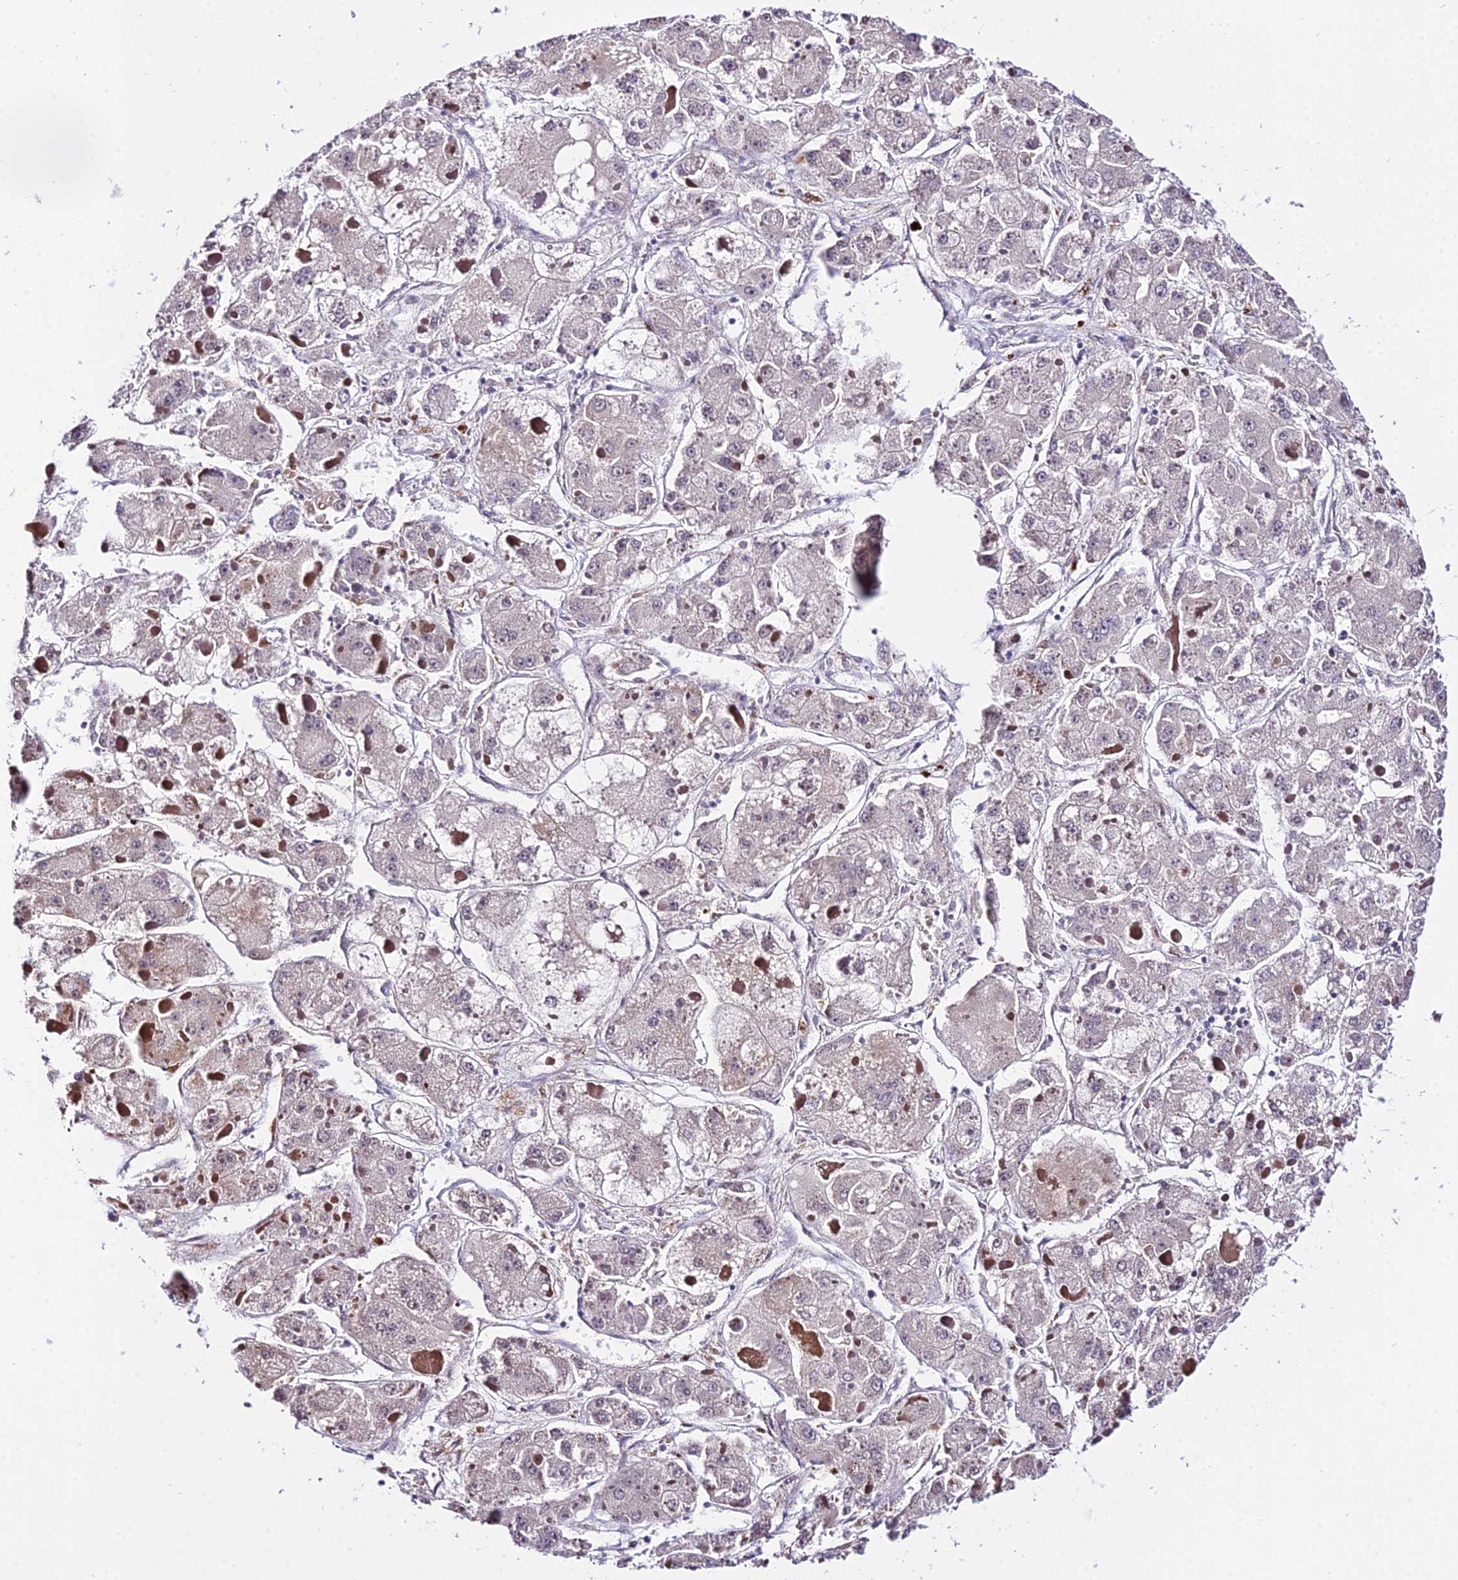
{"staining": {"intensity": "negative", "quantity": "none", "location": "none"}, "tissue": "liver cancer", "cell_type": "Tumor cells", "image_type": "cancer", "snomed": [{"axis": "morphology", "description": "Carcinoma, Hepatocellular, NOS"}, {"axis": "topography", "description": "Liver"}], "caption": "This is an immunohistochemistry (IHC) photomicrograph of liver cancer. There is no staining in tumor cells.", "gene": "POLR2I", "patient": {"sex": "female", "age": 73}}